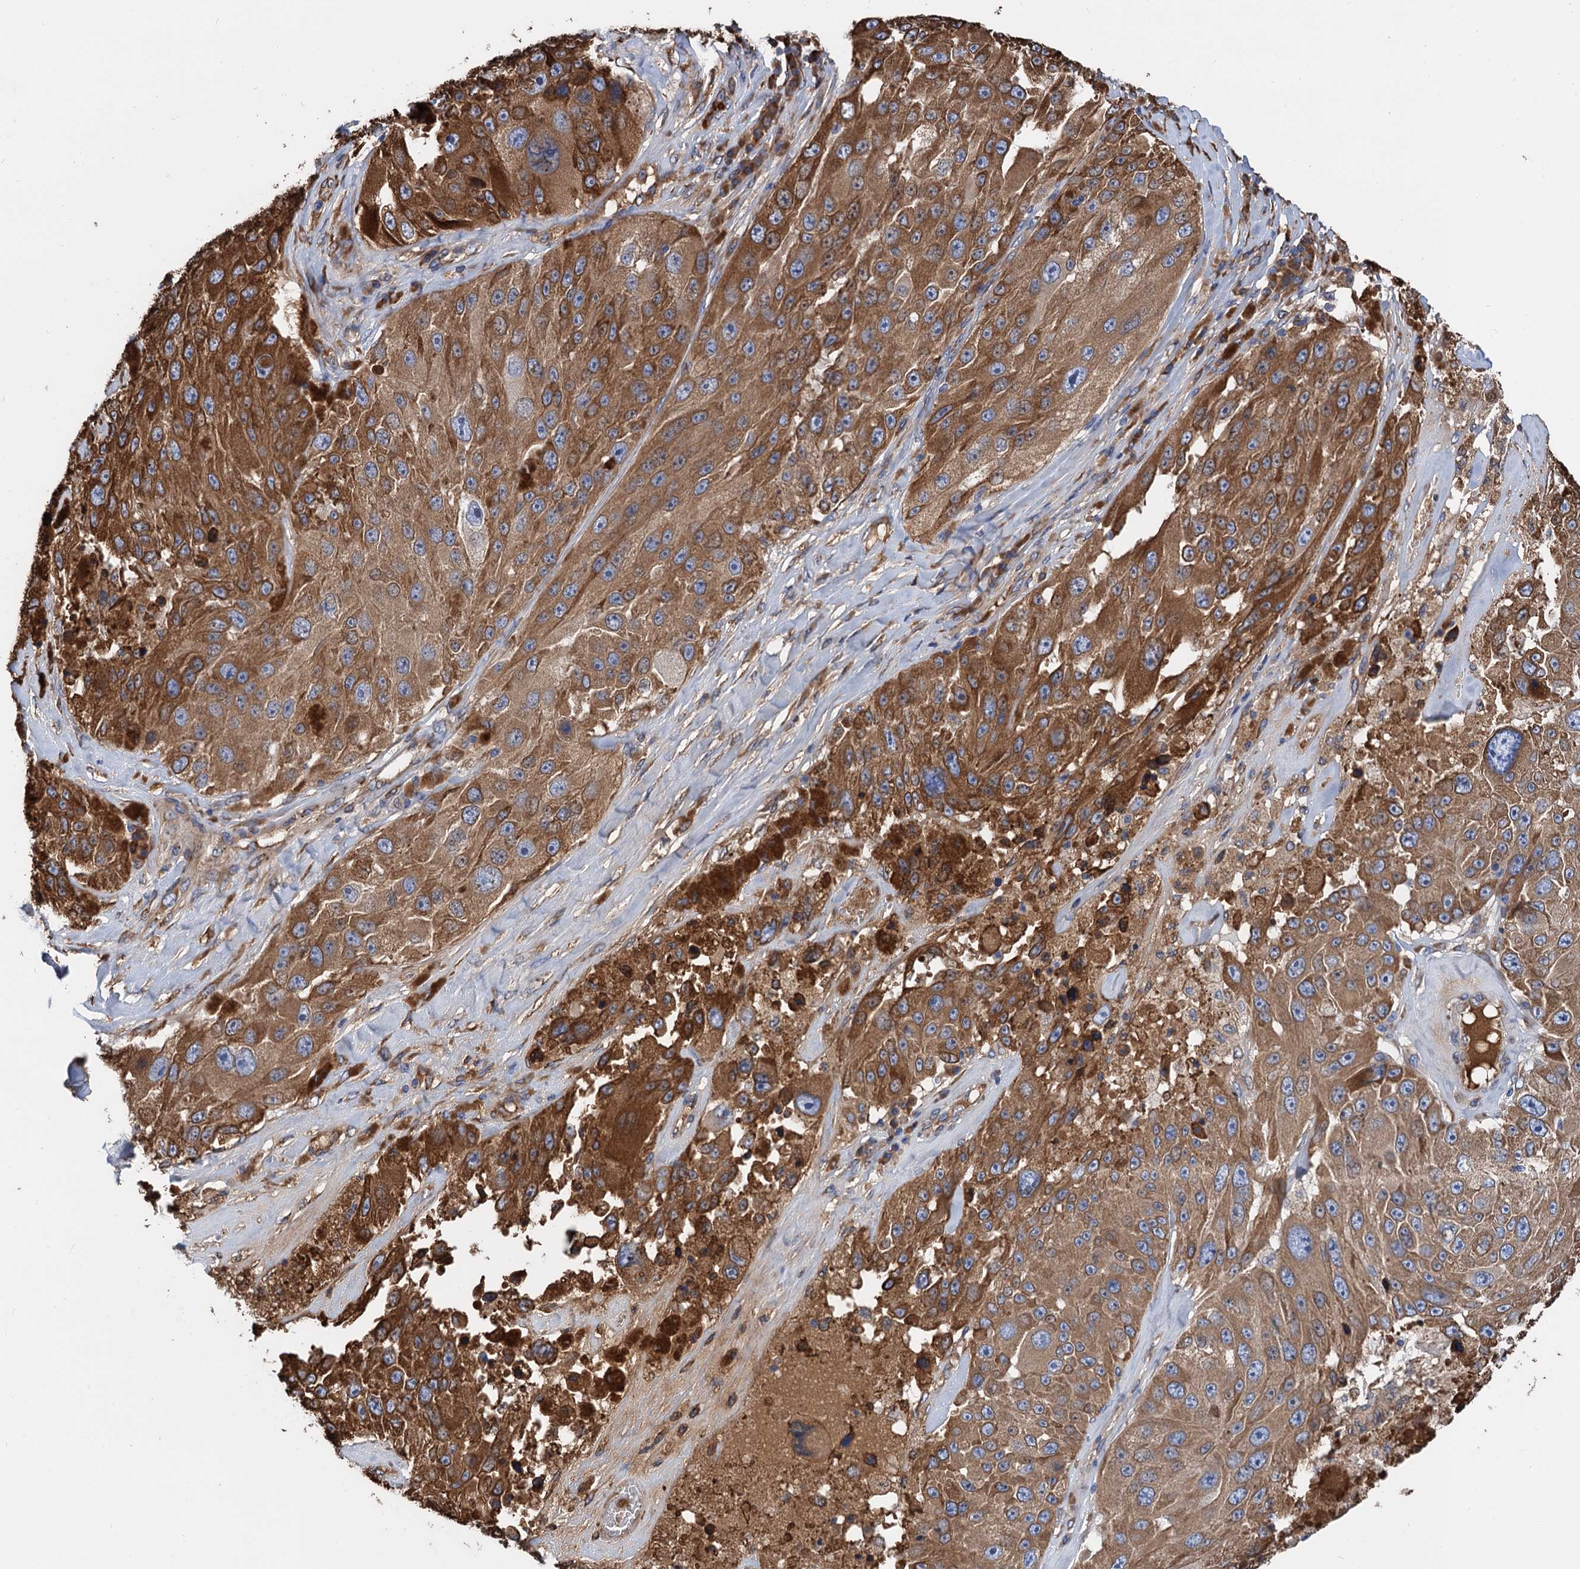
{"staining": {"intensity": "moderate", "quantity": ">75%", "location": "cytoplasmic/membranous"}, "tissue": "melanoma", "cell_type": "Tumor cells", "image_type": "cancer", "snomed": [{"axis": "morphology", "description": "Malignant melanoma, Metastatic site"}, {"axis": "topography", "description": "Lymph node"}], "caption": "Immunohistochemistry histopathology image of neoplastic tissue: human melanoma stained using immunohistochemistry demonstrates medium levels of moderate protein expression localized specifically in the cytoplasmic/membranous of tumor cells, appearing as a cytoplasmic/membranous brown color.", "gene": "CNNM1", "patient": {"sex": "male", "age": 62}}